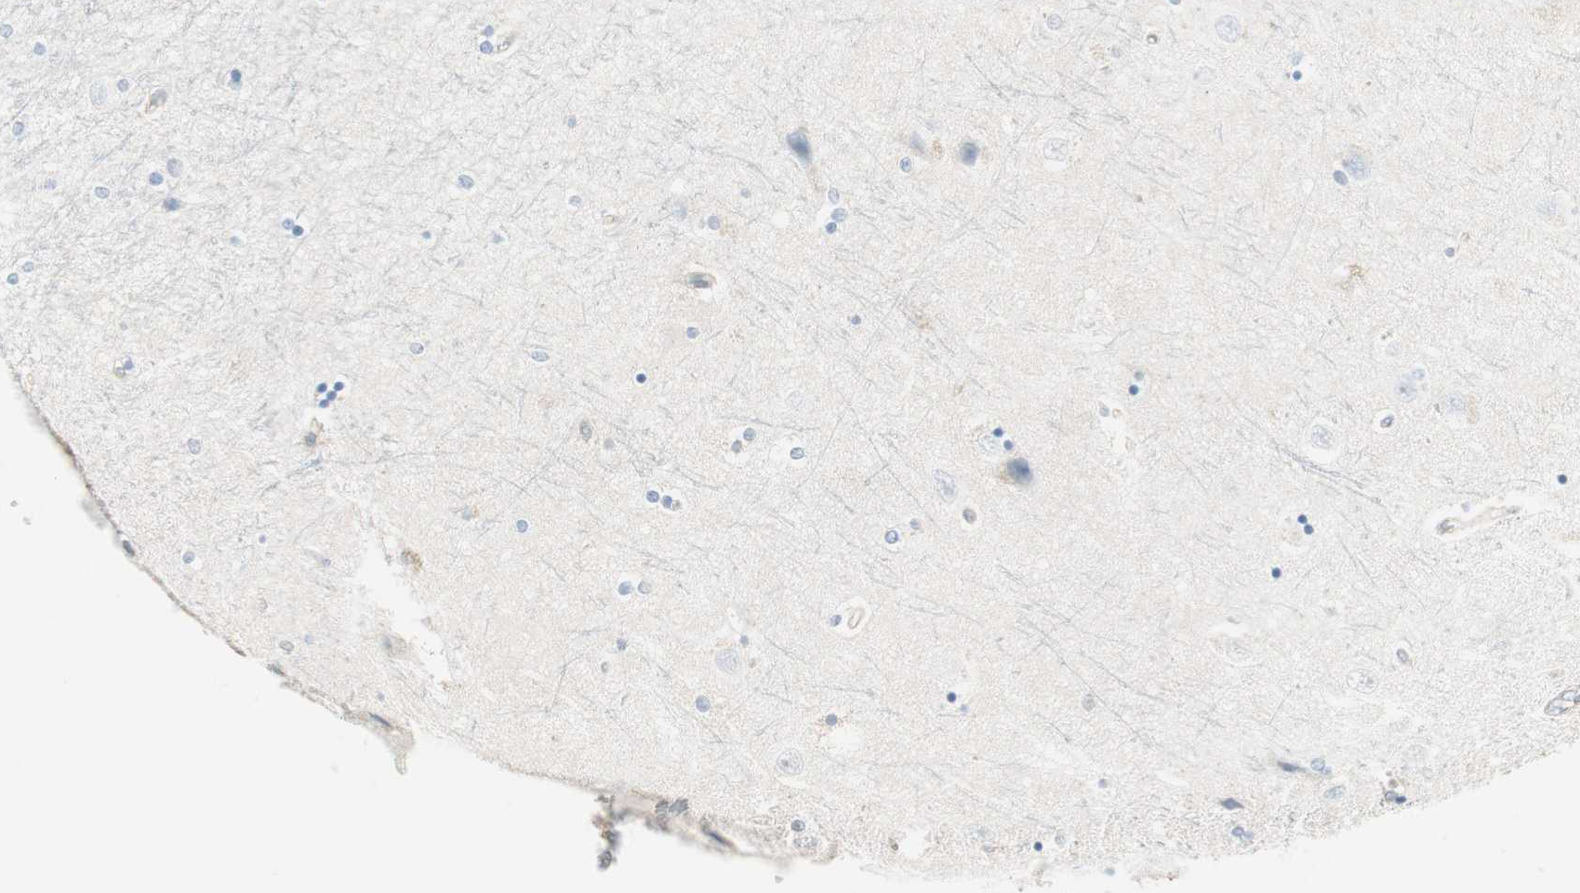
{"staining": {"intensity": "negative", "quantity": "none", "location": "none"}, "tissue": "hippocampus", "cell_type": "Glial cells", "image_type": "normal", "snomed": [{"axis": "morphology", "description": "Normal tissue, NOS"}, {"axis": "topography", "description": "Hippocampus"}], "caption": "Hippocampus was stained to show a protein in brown. There is no significant expression in glial cells.", "gene": "CDK3", "patient": {"sex": "female", "age": 54}}